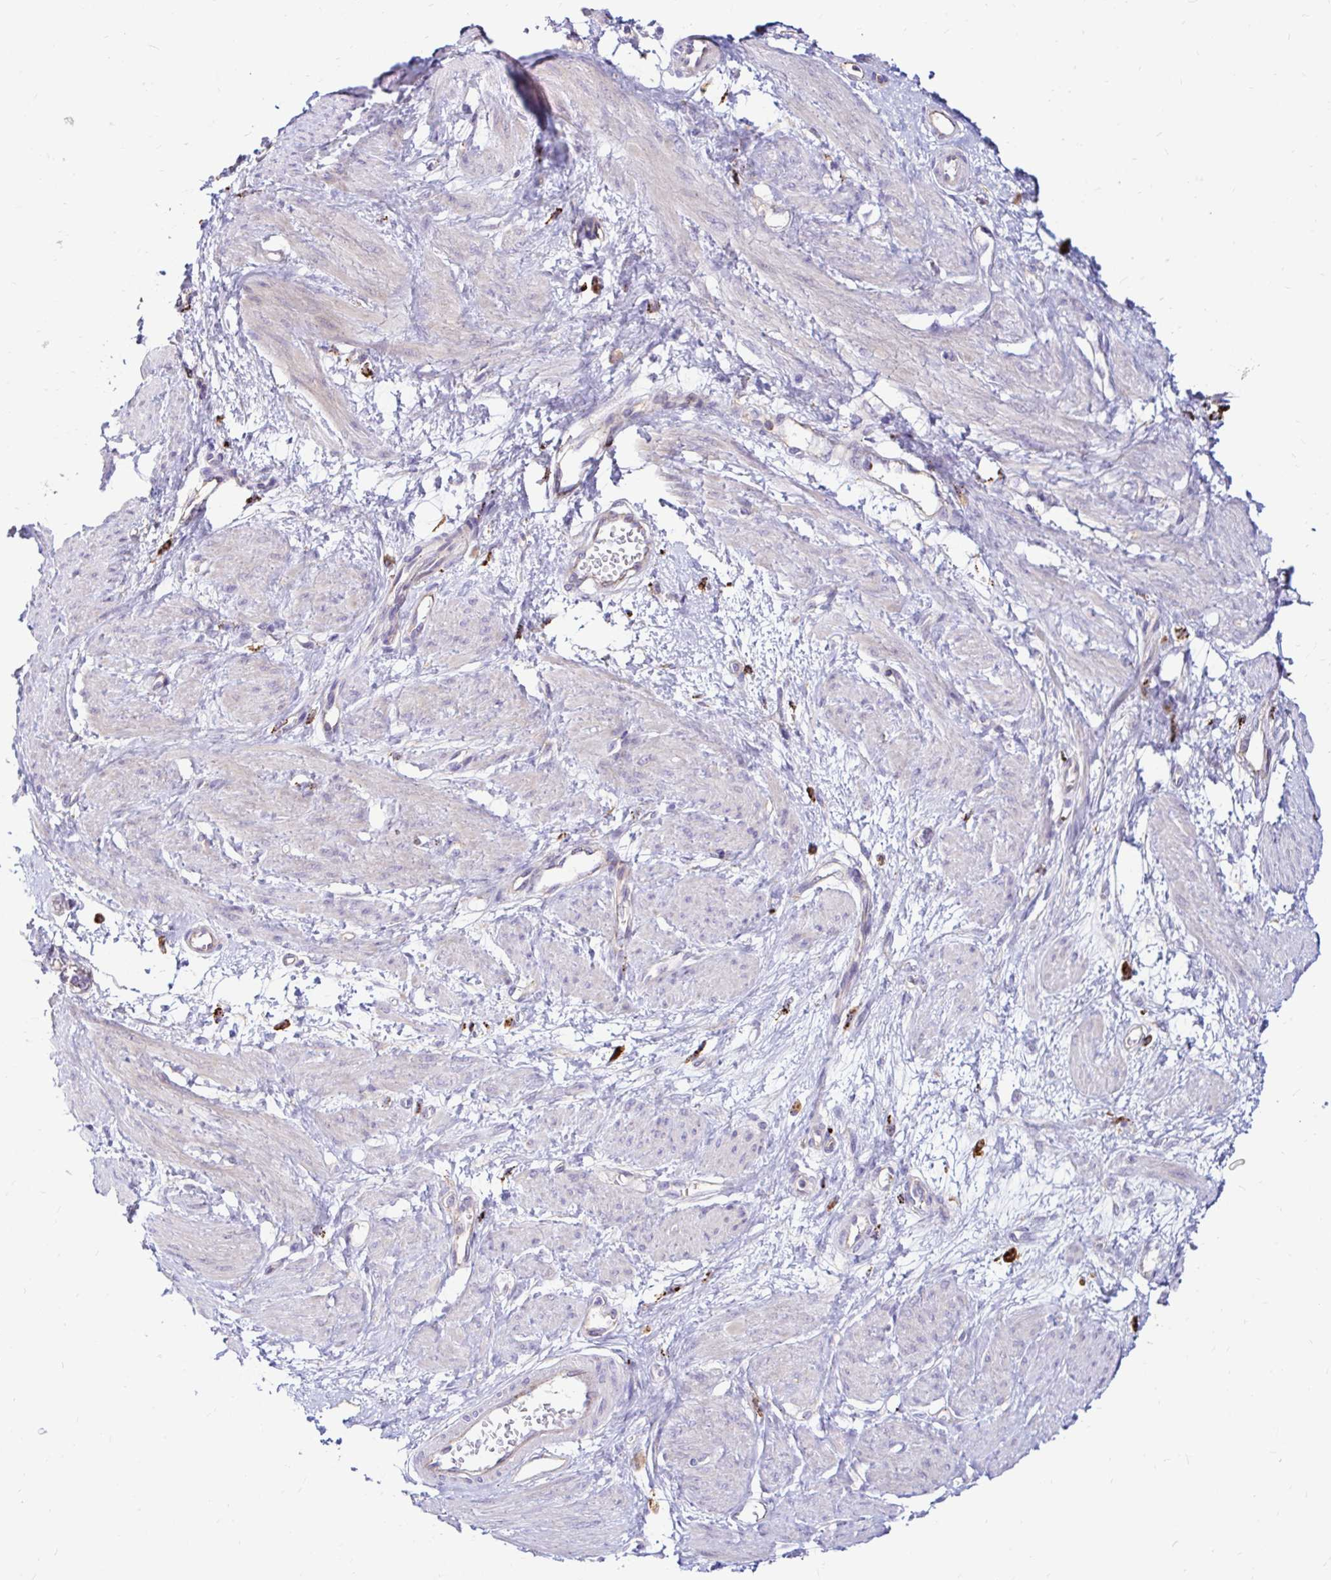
{"staining": {"intensity": "negative", "quantity": "none", "location": "none"}, "tissue": "smooth muscle", "cell_type": "Smooth muscle cells", "image_type": "normal", "snomed": [{"axis": "morphology", "description": "Normal tissue, NOS"}, {"axis": "topography", "description": "Smooth muscle"}, {"axis": "topography", "description": "Uterus"}], "caption": "The histopathology image exhibits no significant expression in smooth muscle cells of smooth muscle.", "gene": "FUCA1", "patient": {"sex": "female", "age": 39}}